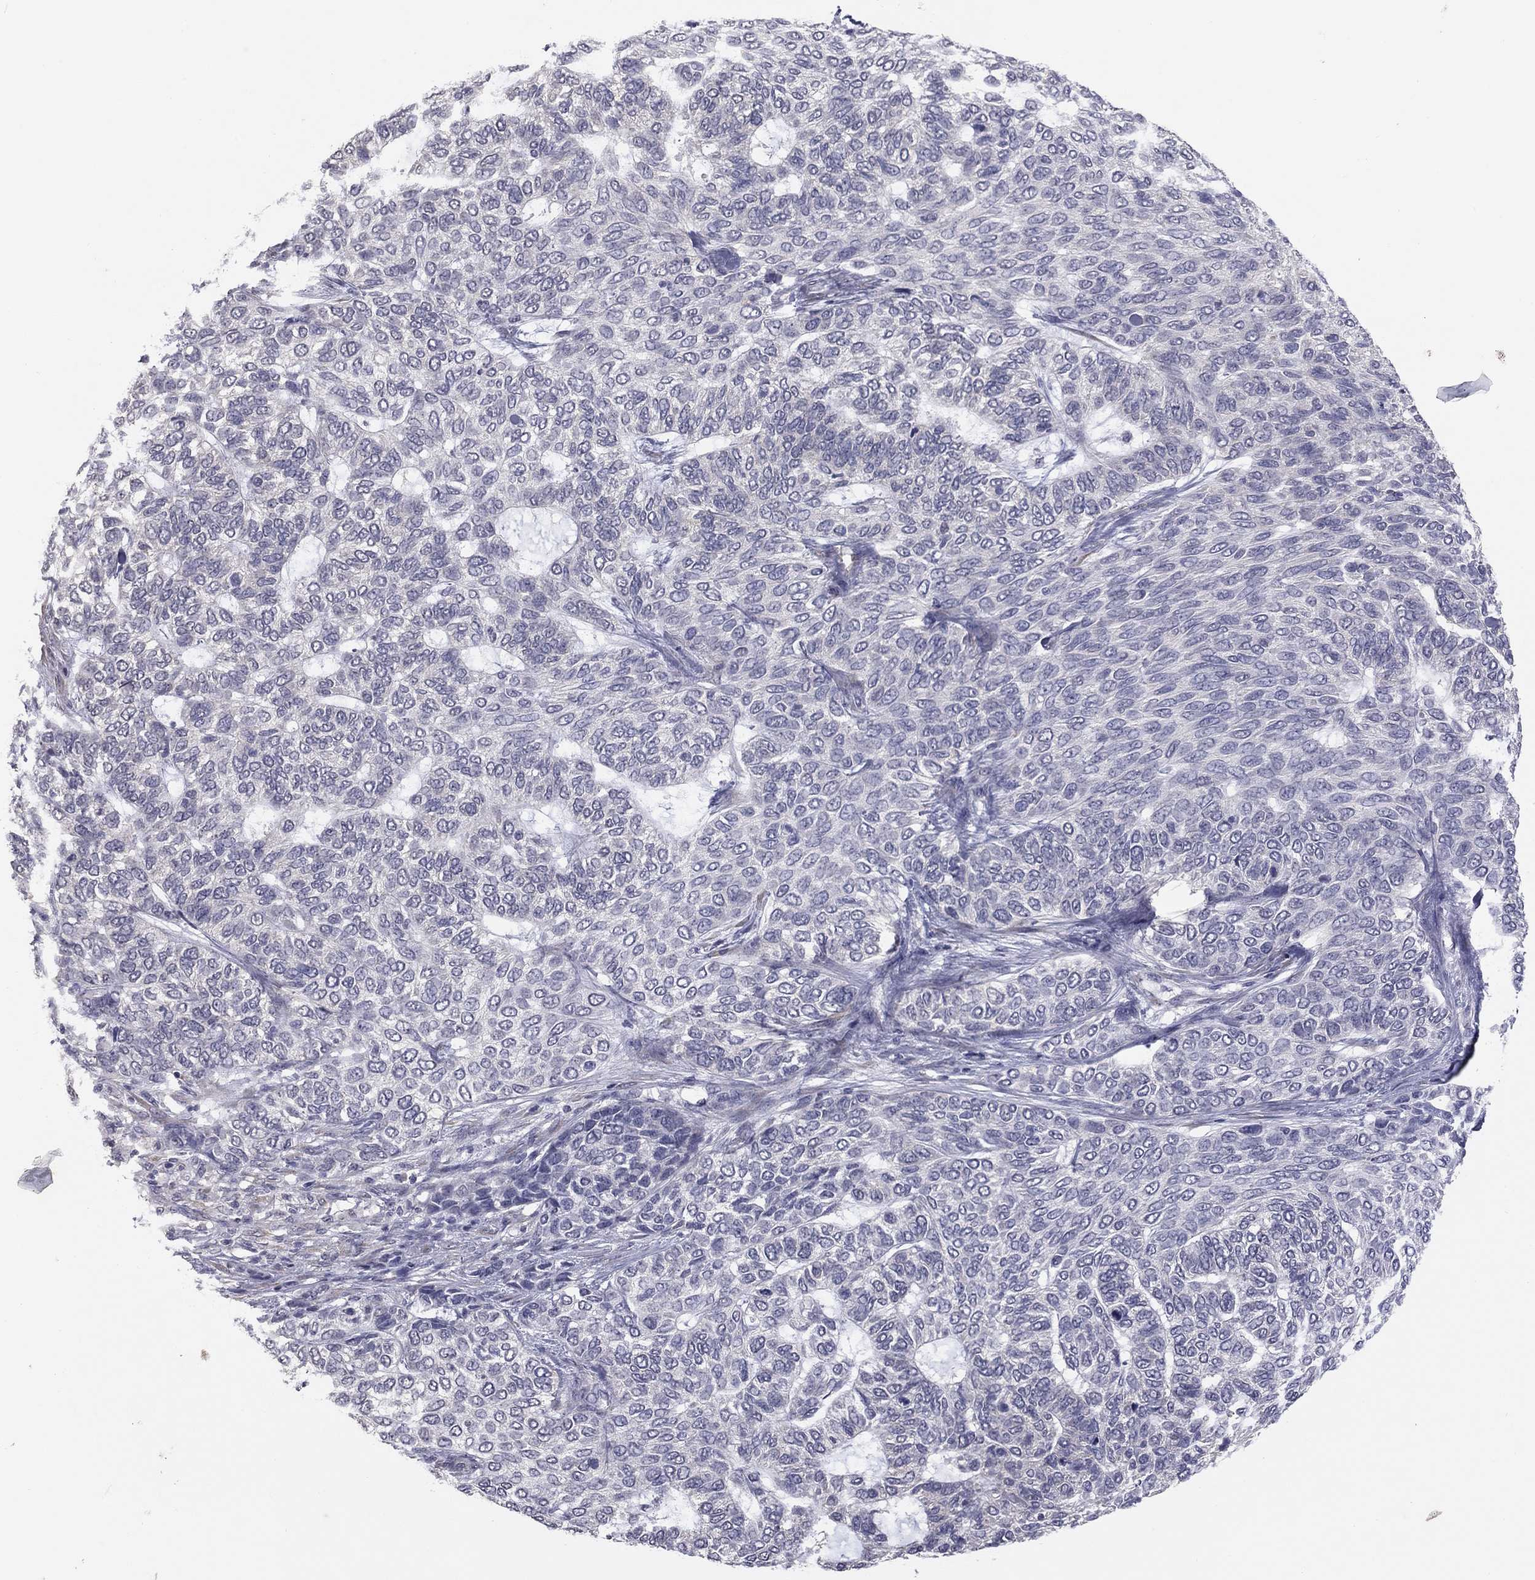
{"staining": {"intensity": "negative", "quantity": "none", "location": "none"}, "tissue": "skin cancer", "cell_type": "Tumor cells", "image_type": "cancer", "snomed": [{"axis": "morphology", "description": "Basal cell carcinoma"}, {"axis": "topography", "description": "Skin"}], "caption": "Tumor cells are negative for brown protein staining in basal cell carcinoma (skin). (DAB (3,3'-diaminobenzidine) immunohistochemistry with hematoxylin counter stain).", "gene": "PRRT2", "patient": {"sex": "female", "age": 65}}